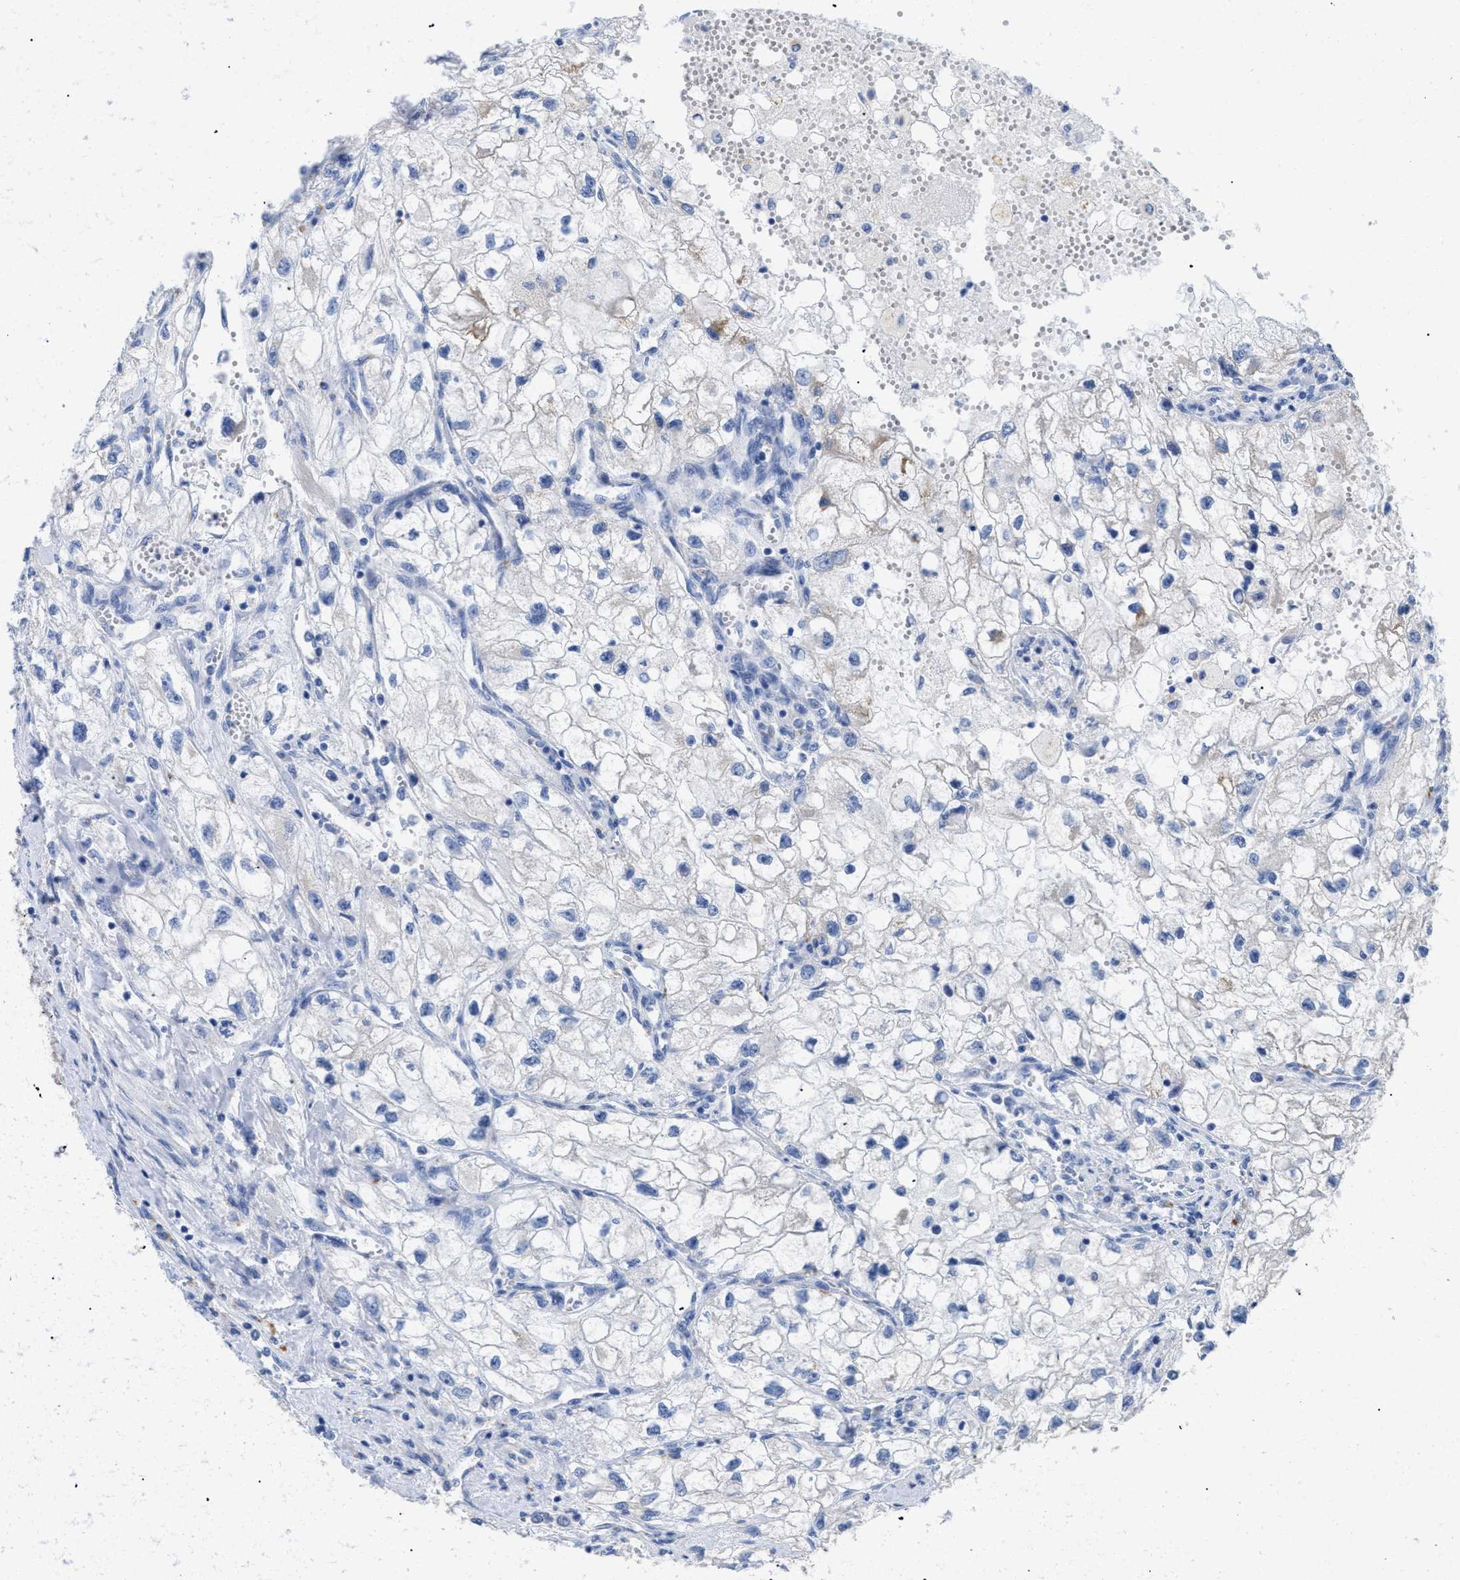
{"staining": {"intensity": "negative", "quantity": "none", "location": "none"}, "tissue": "renal cancer", "cell_type": "Tumor cells", "image_type": "cancer", "snomed": [{"axis": "morphology", "description": "Adenocarcinoma, NOS"}, {"axis": "topography", "description": "Kidney"}], "caption": "Renal adenocarcinoma was stained to show a protein in brown. There is no significant positivity in tumor cells.", "gene": "APOBEC2", "patient": {"sex": "female", "age": 70}}